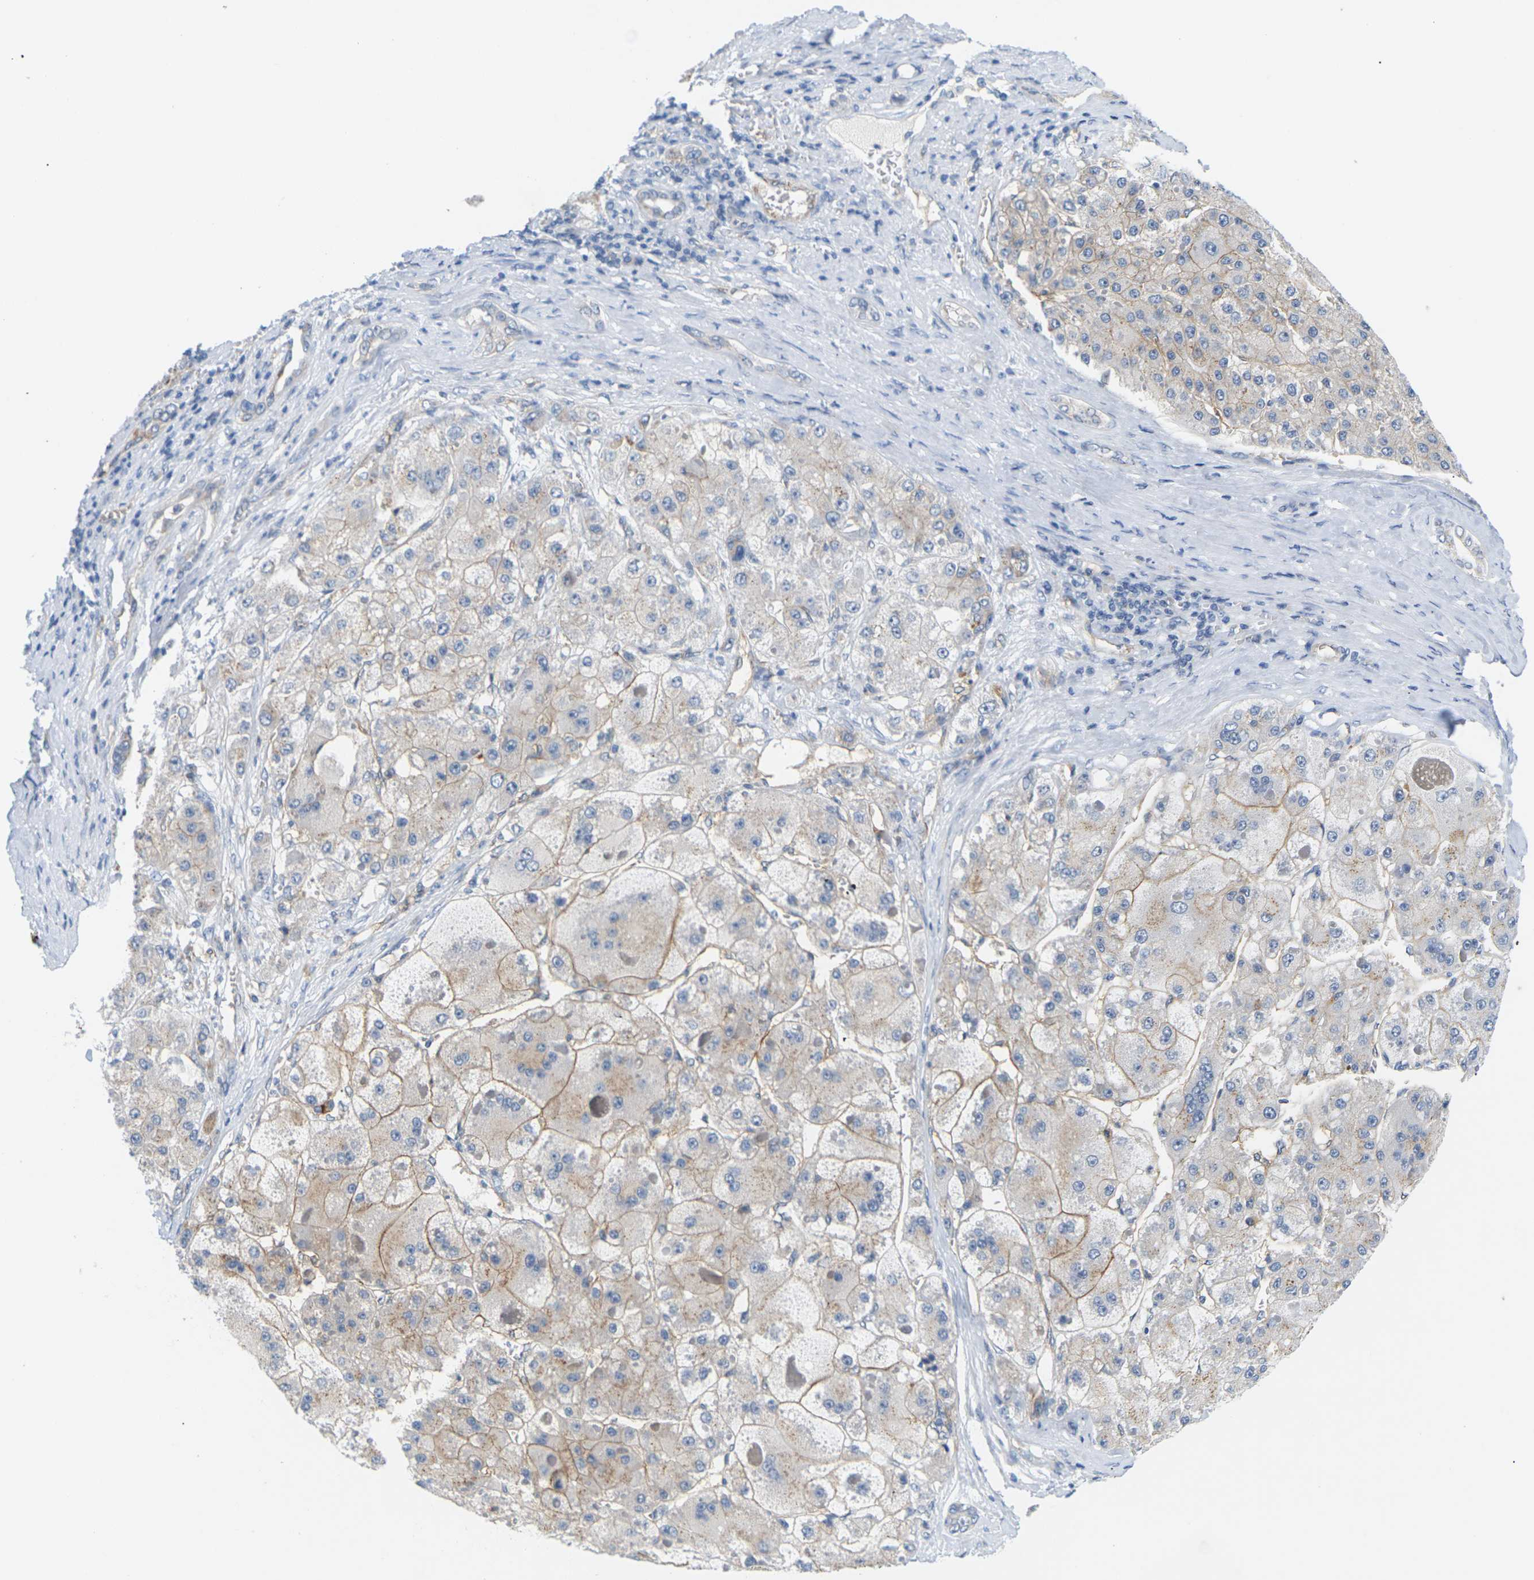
{"staining": {"intensity": "weak", "quantity": "25%-75%", "location": "cytoplasmic/membranous"}, "tissue": "liver cancer", "cell_type": "Tumor cells", "image_type": "cancer", "snomed": [{"axis": "morphology", "description": "Carcinoma, Hepatocellular, NOS"}, {"axis": "topography", "description": "Liver"}], "caption": "Liver hepatocellular carcinoma tissue shows weak cytoplasmic/membranous staining in about 25%-75% of tumor cells, visualized by immunohistochemistry.", "gene": "ITGA5", "patient": {"sex": "female", "age": 73}}